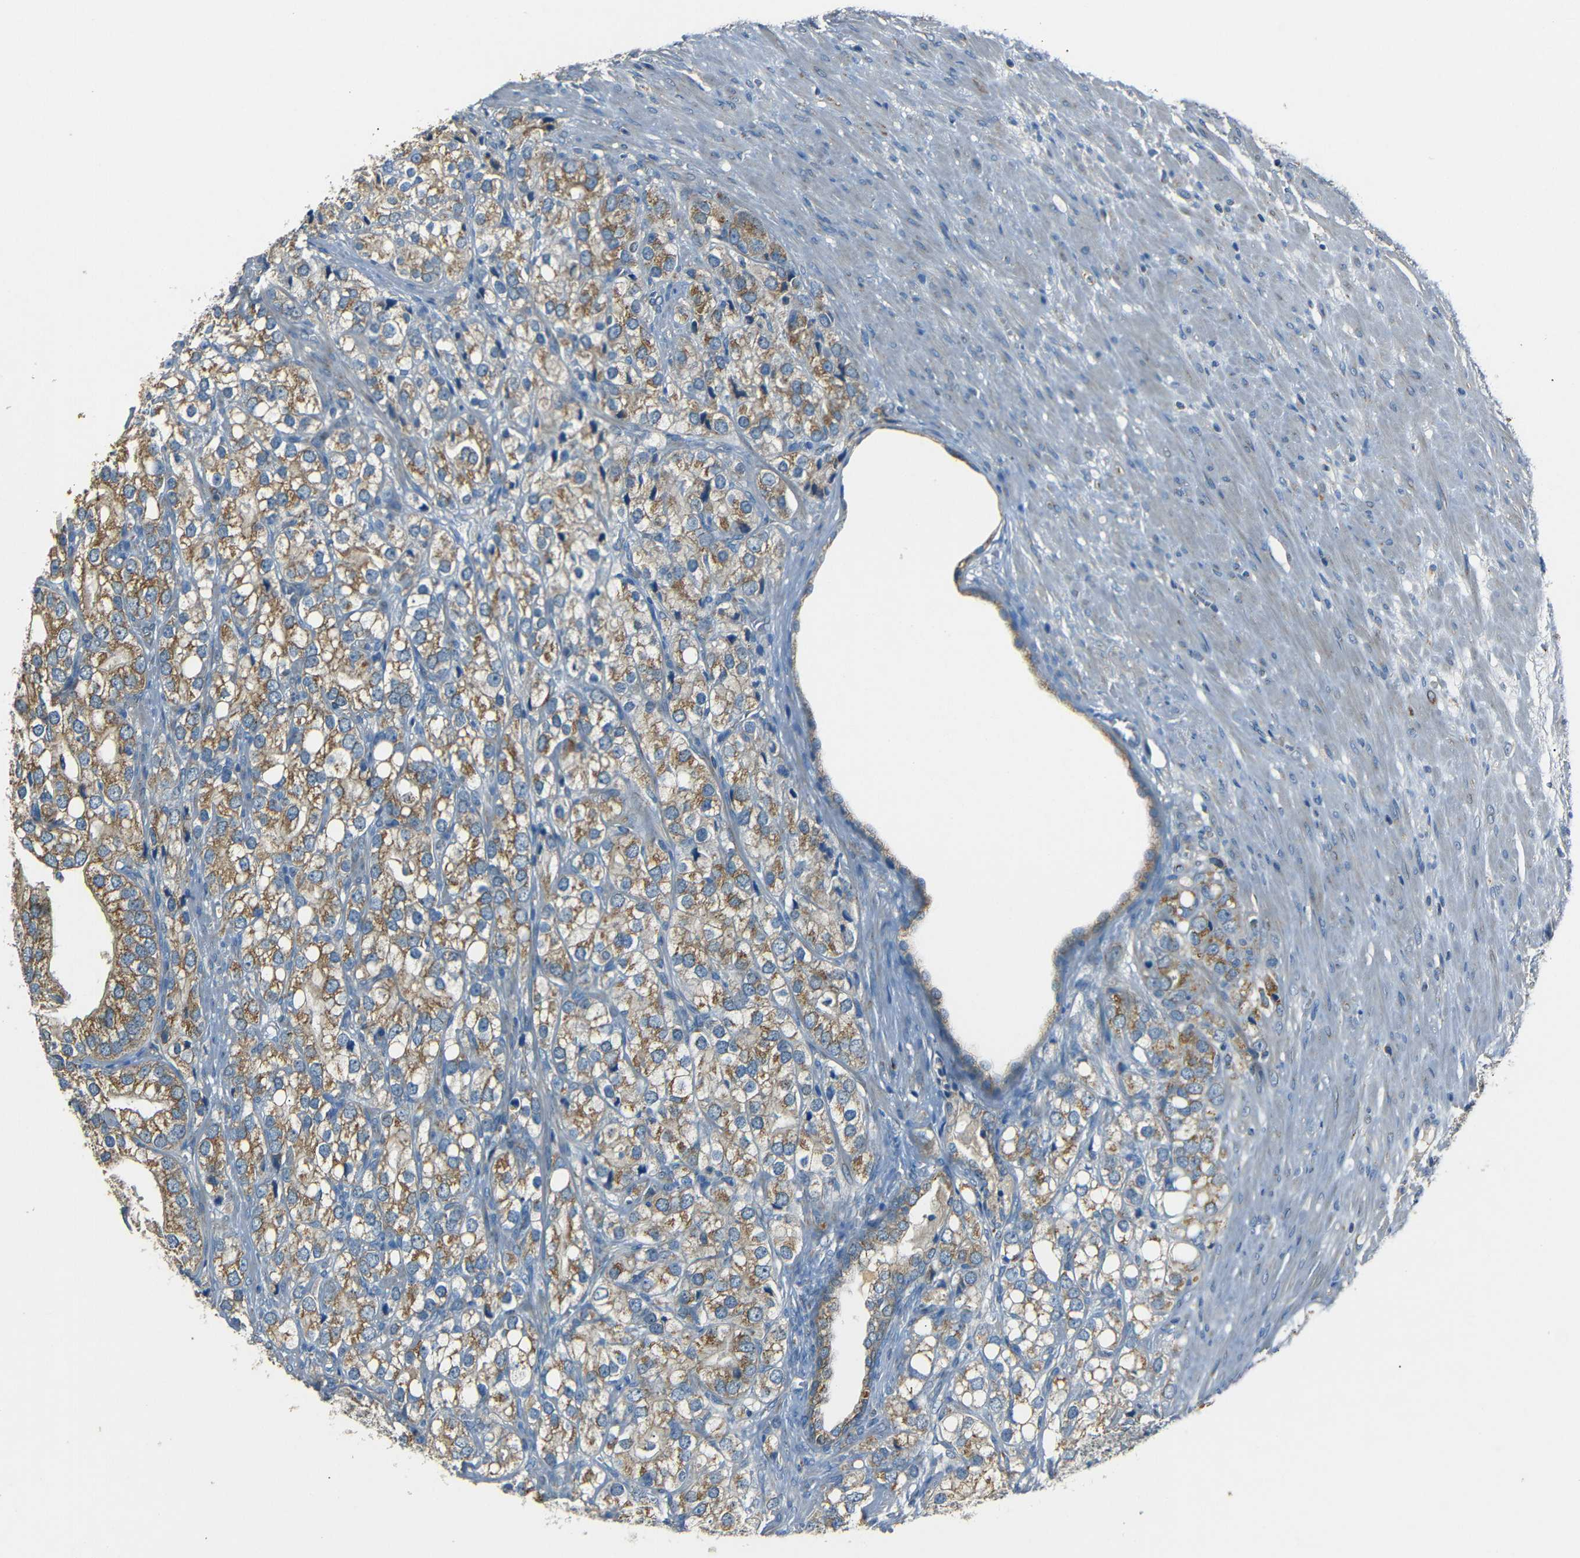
{"staining": {"intensity": "moderate", "quantity": ">75%", "location": "cytoplasmic/membranous"}, "tissue": "prostate cancer", "cell_type": "Tumor cells", "image_type": "cancer", "snomed": [{"axis": "morphology", "description": "Adenocarcinoma, Low grade"}, {"axis": "topography", "description": "Prostate"}], "caption": "This photomicrograph shows immunohistochemistry staining of human prostate cancer (adenocarcinoma (low-grade)), with medium moderate cytoplasmic/membranous staining in about >75% of tumor cells.", "gene": "NETO2", "patient": {"sex": "male", "age": 69}}